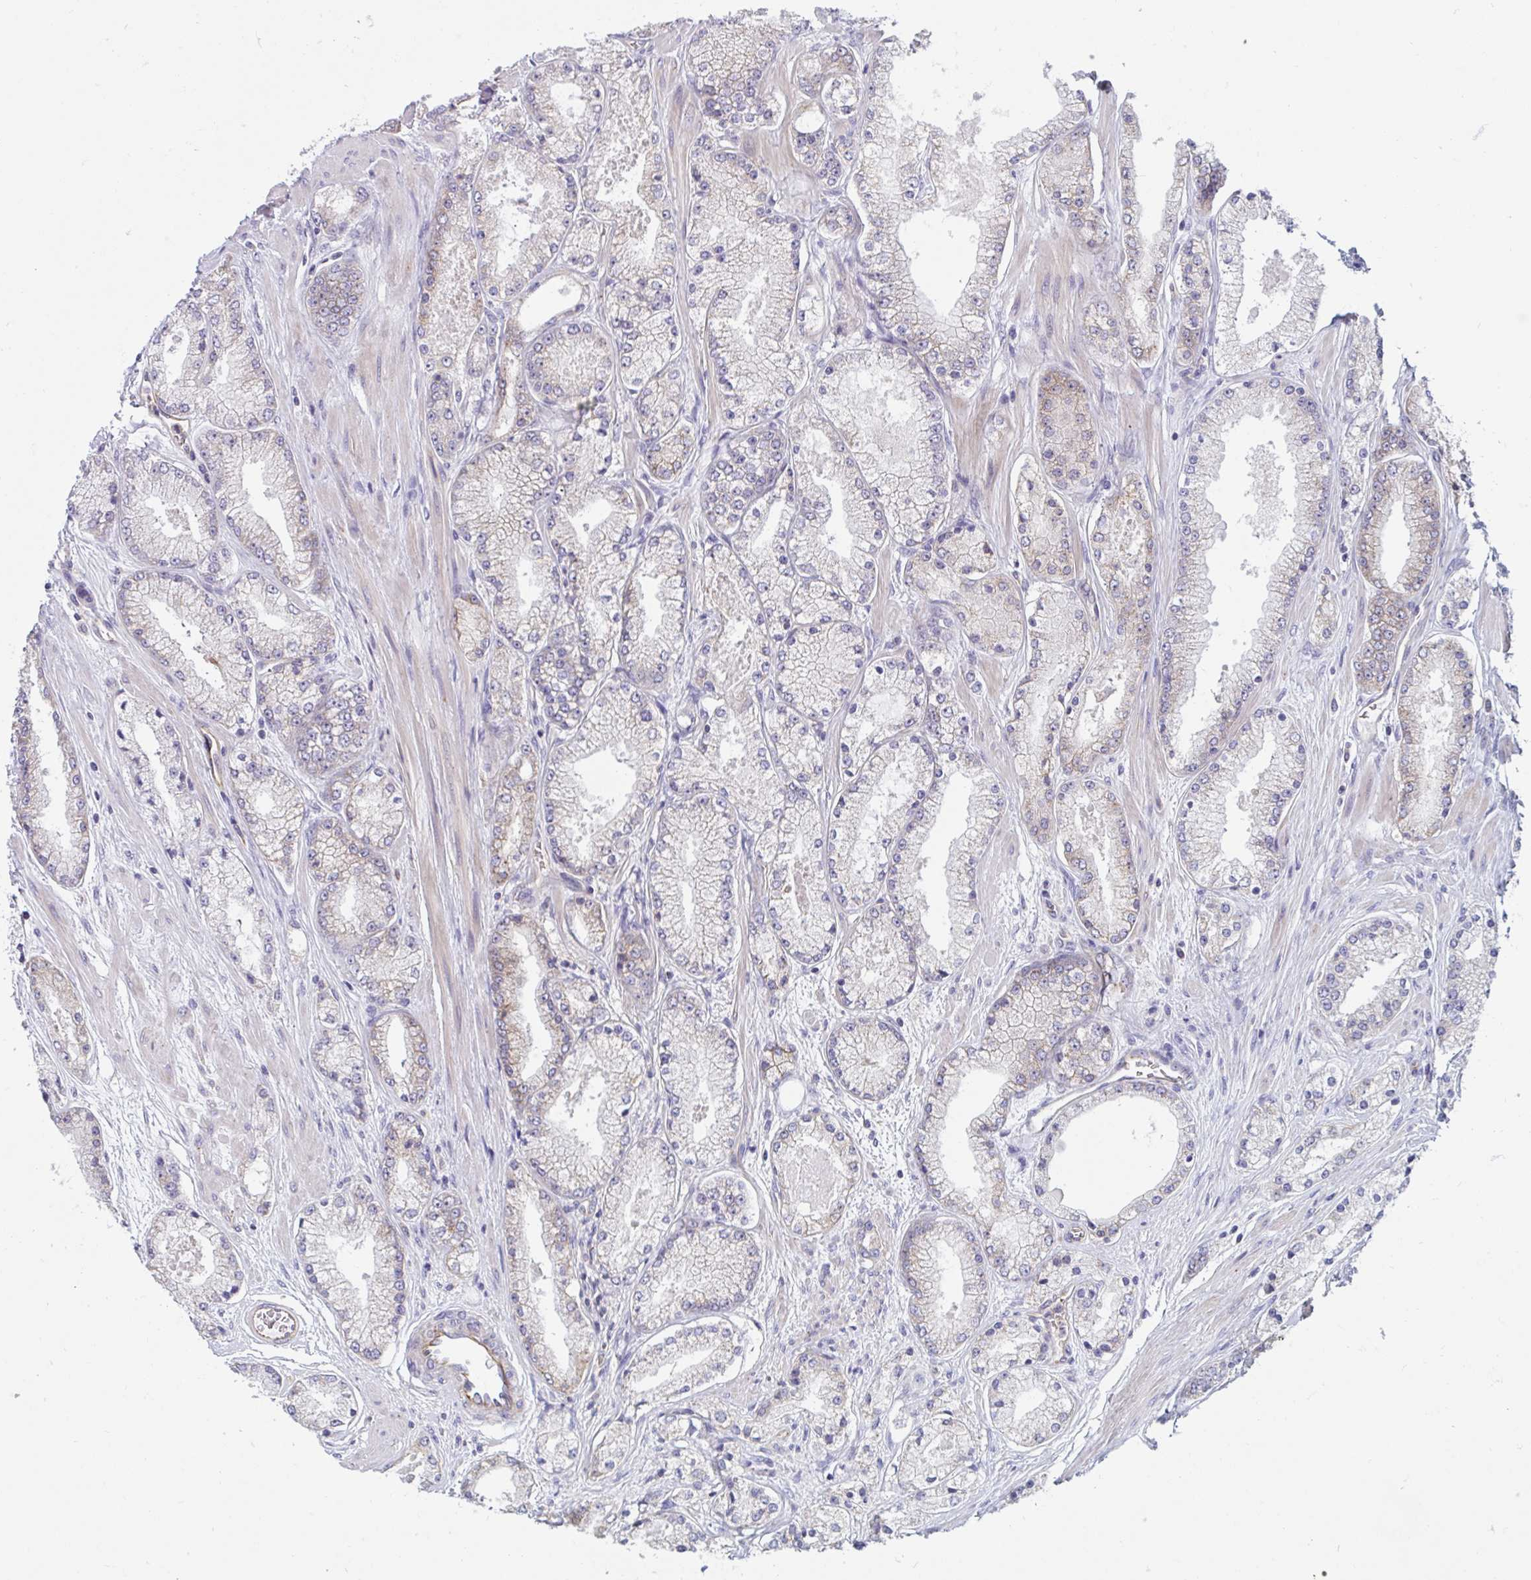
{"staining": {"intensity": "weak", "quantity": "<25%", "location": "cytoplasmic/membranous"}, "tissue": "prostate cancer", "cell_type": "Tumor cells", "image_type": "cancer", "snomed": [{"axis": "morphology", "description": "Adenocarcinoma, High grade"}, {"axis": "topography", "description": "Prostate"}], "caption": "The IHC photomicrograph has no significant expression in tumor cells of prostate cancer tissue.", "gene": "SLC9A6", "patient": {"sex": "male", "age": 63}}